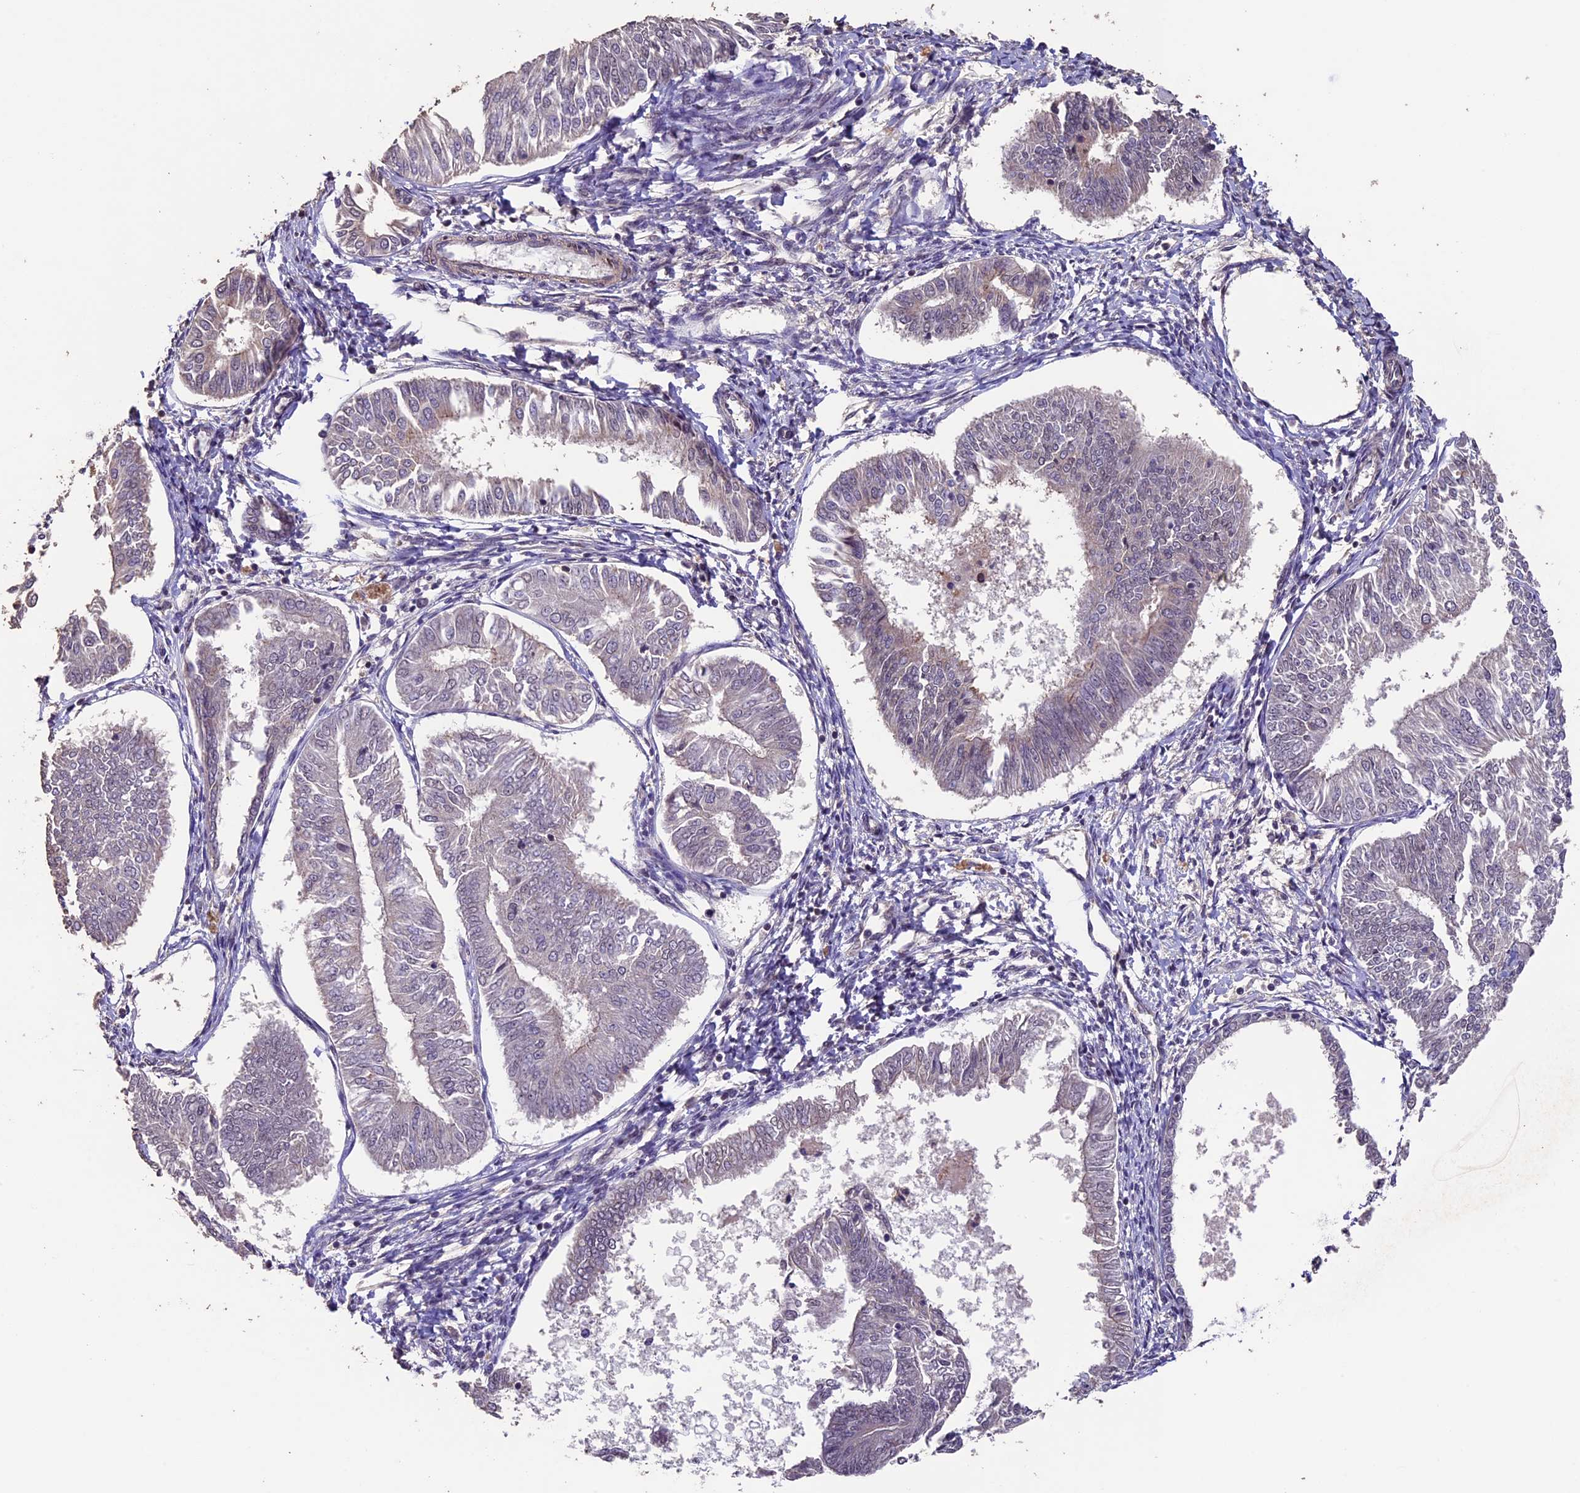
{"staining": {"intensity": "negative", "quantity": "none", "location": "none"}, "tissue": "endometrial cancer", "cell_type": "Tumor cells", "image_type": "cancer", "snomed": [{"axis": "morphology", "description": "Adenocarcinoma, NOS"}, {"axis": "topography", "description": "Endometrium"}], "caption": "This is a image of immunohistochemistry staining of endometrial cancer, which shows no positivity in tumor cells.", "gene": "GNB5", "patient": {"sex": "female", "age": 58}}